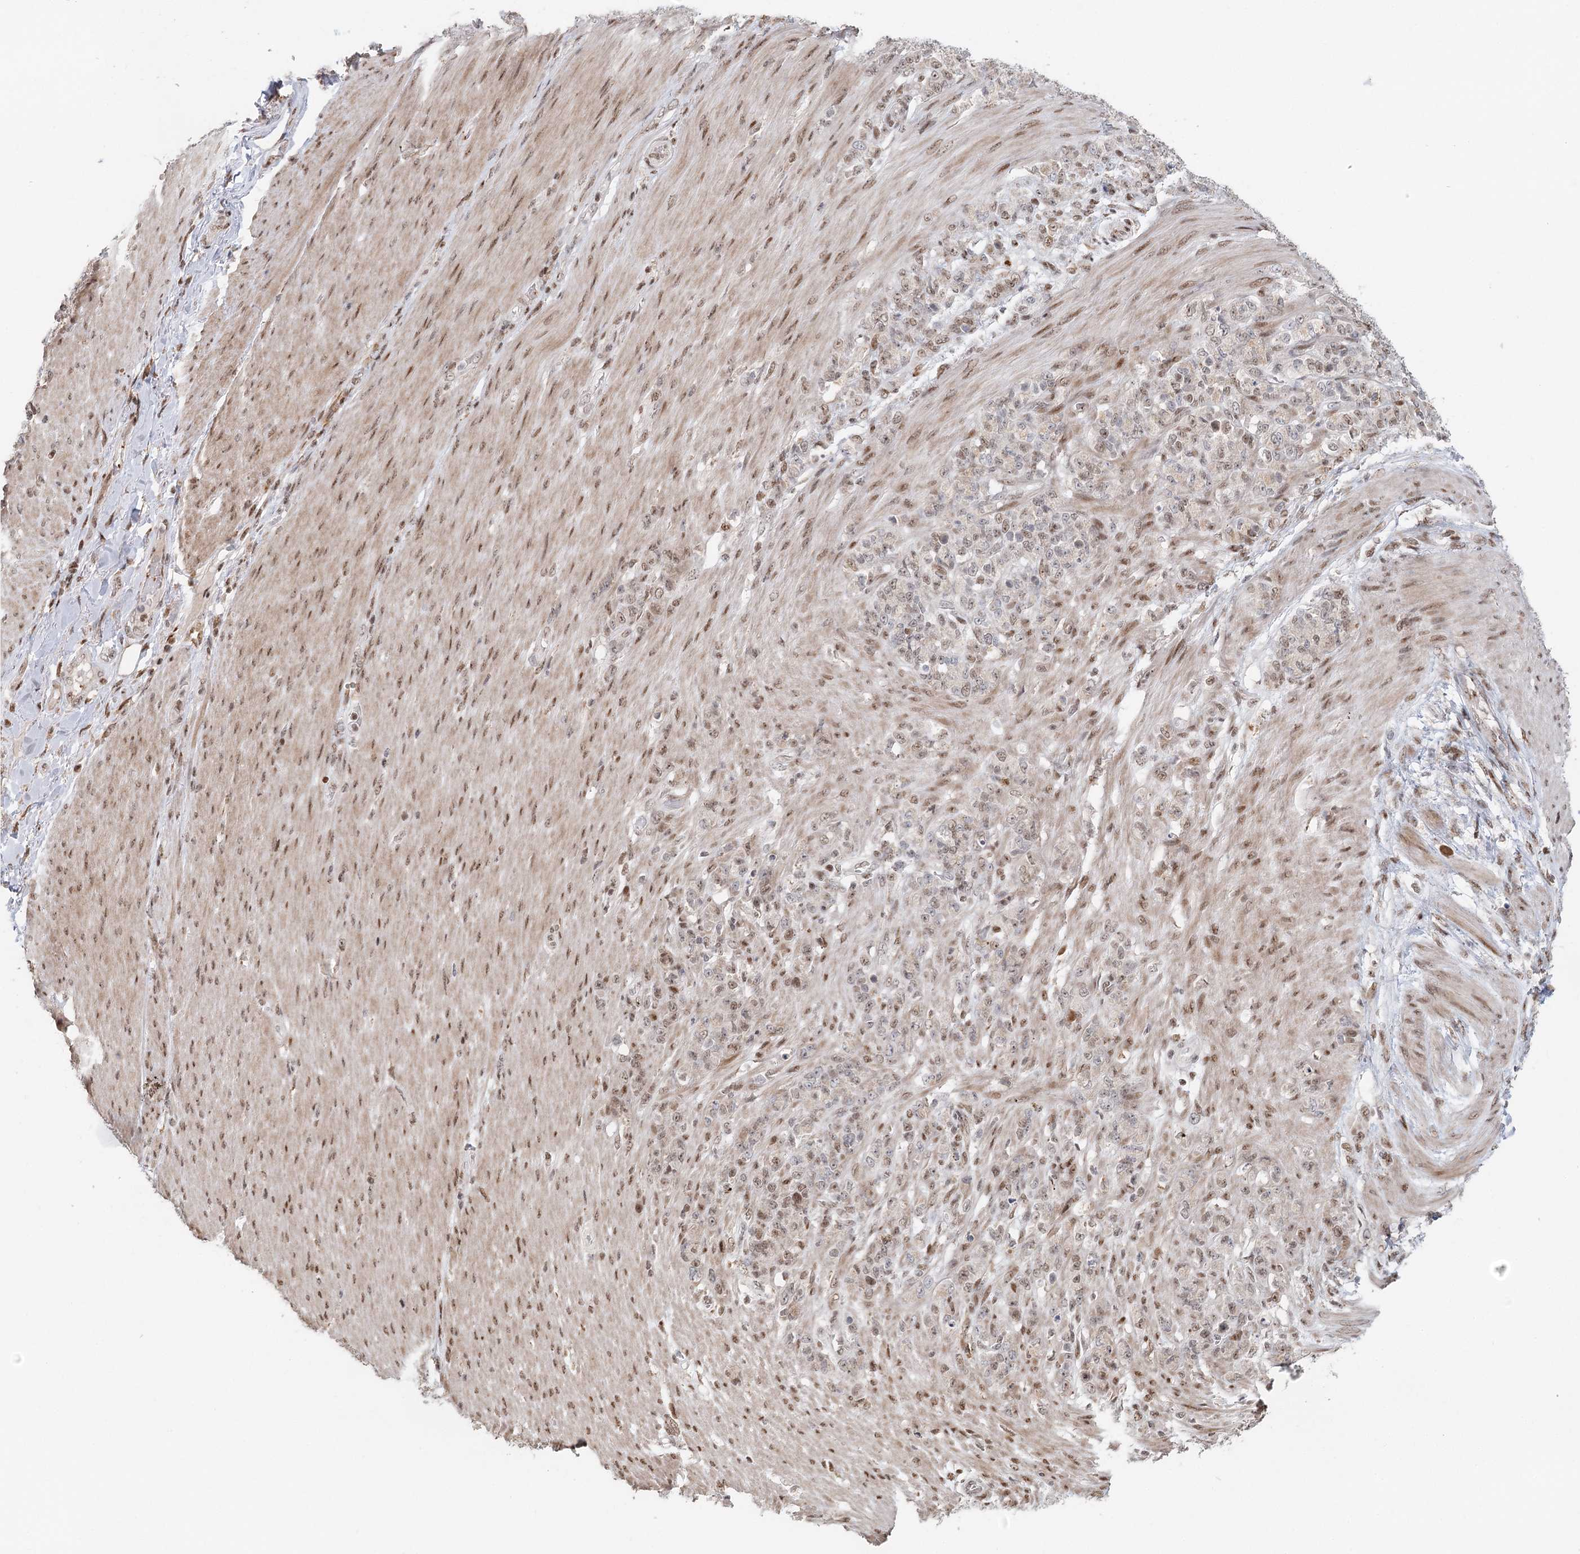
{"staining": {"intensity": "weak", "quantity": "25%-75%", "location": "nuclear"}, "tissue": "stomach cancer", "cell_type": "Tumor cells", "image_type": "cancer", "snomed": [{"axis": "morphology", "description": "Adenocarcinoma, NOS"}, {"axis": "topography", "description": "Stomach"}], "caption": "A brown stain shows weak nuclear staining of a protein in human stomach cancer (adenocarcinoma) tumor cells.", "gene": "BNIP5", "patient": {"sex": "female", "age": 79}}